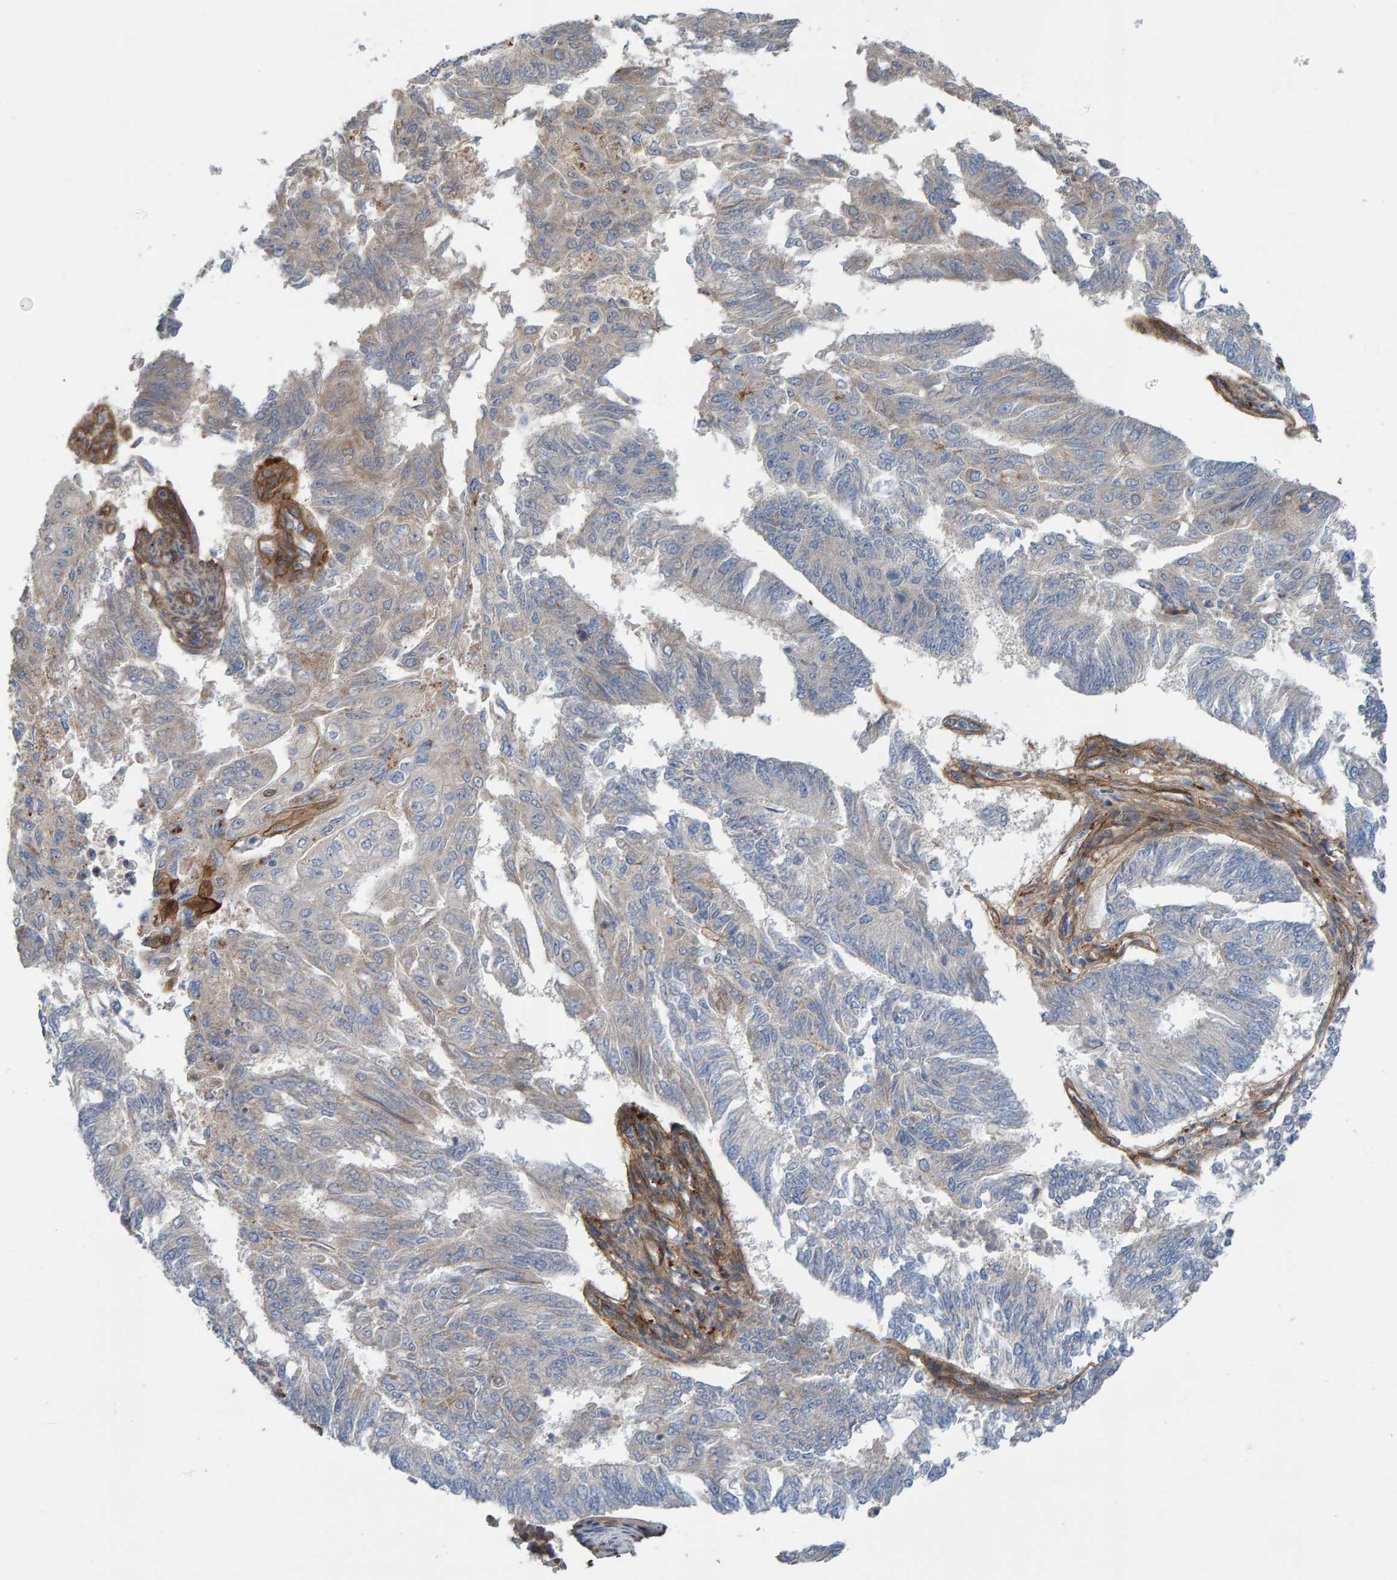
{"staining": {"intensity": "weak", "quantity": "25%-75%", "location": "cytoplasmic/membranous"}, "tissue": "endometrial cancer", "cell_type": "Tumor cells", "image_type": "cancer", "snomed": [{"axis": "morphology", "description": "Adenocarcinoma, NOS"}, {"axis": "topography", "description": "Endometrium"}], "caption": "IHC (DAB) staining of endometrial adenocarcinoma shows weak cytoplasmic/membranous protein expression in approximately 25%-75% of tumor cells.", "gene": "CDK5RAP3", "patient": {"sex": "female", "age": 32}}